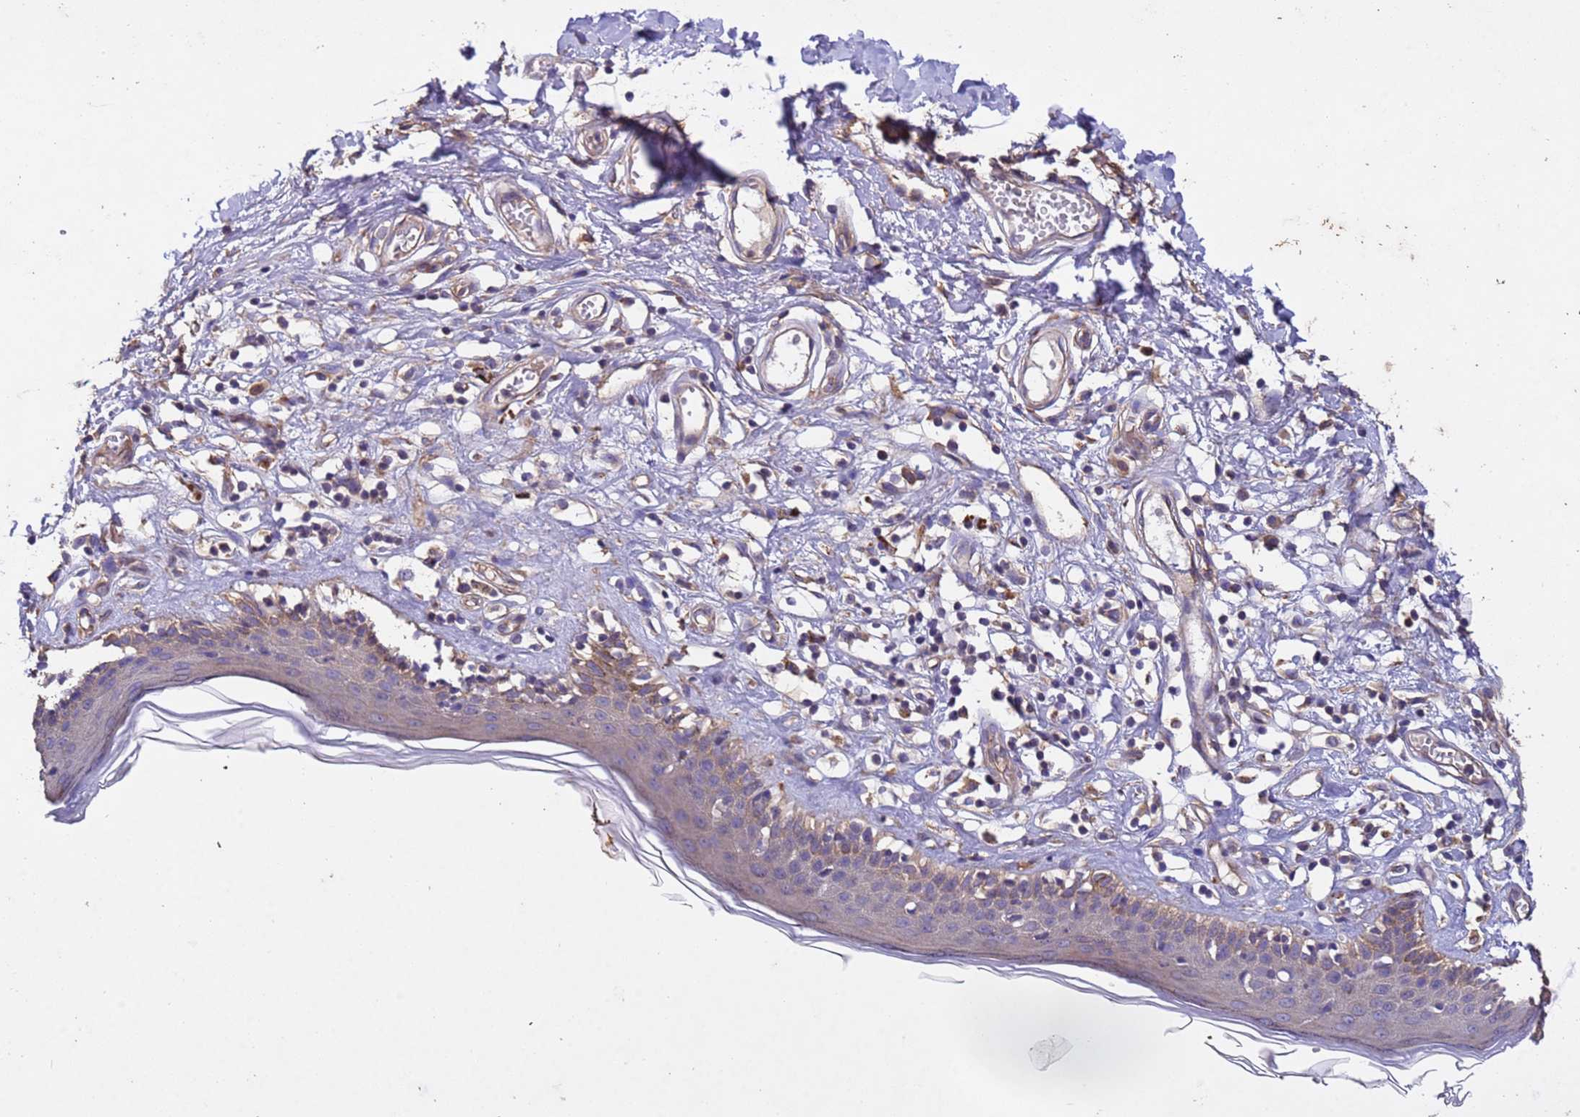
{"staining": {"intensity": "weak", "quantity": "25%-75%", "location": "cytoplasmic/membranous,nuclear"}, "tissue": "skin", "cell_type": "Epidermal cells", "image_type": "normal", "snomed": [{"axis": "morphology", "description": "Normal tissue, NOS"}, {"axis": "topography", "description": "Adipose tissue"}, {"axis": "topography", "description": "Vascular tissue"}, {"axis": "topography", "description": "Vulva"}, {"axis": "topography", "description": "Peripheral nerve tissue"}], "caption": "Epidermal cells demonstrate low levels of weak cytoplasmic/membranous,nuclear staining in about 25%-75% of cells in benign human skin.", "gene": "MTX3", "patient": {"sex": "female", "age": 86}}